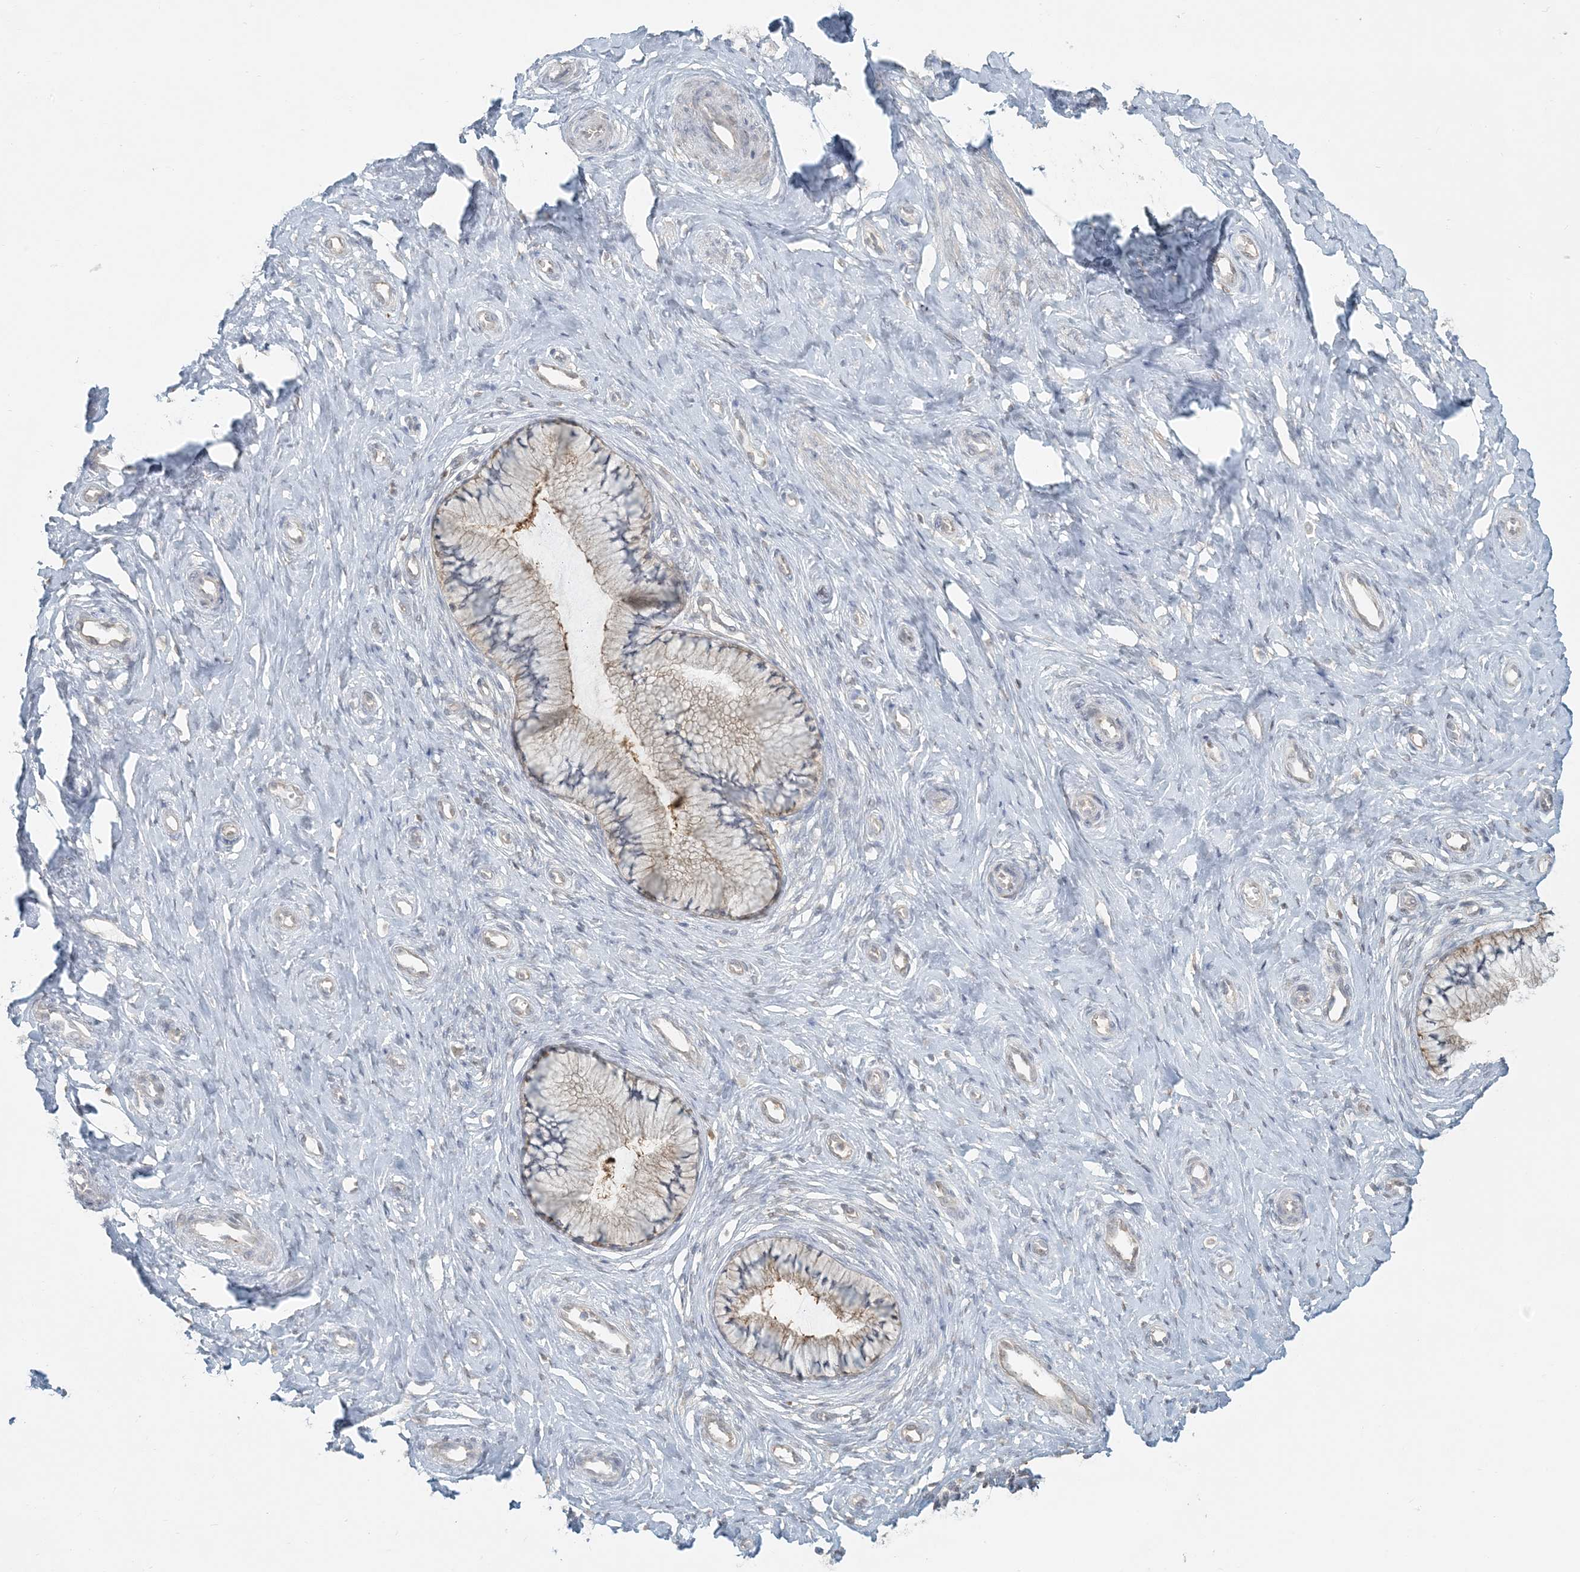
{"staining": {"intensity": "weak", "quantity": "<25%", "location": "cytoplasmic/membranous"}, "tissue": "cervix", "cell_type": "Glandular cells", "image_type": "normal", "snomed": [{"axis": "morphology", "description": "Normal tissue, NOS"}, {"axis": "topography", "description": "Cervix"}], "caption": "IHC image of unremarkable cervix: cervix stained with DAB (3,3'-diaminobenzidine) shows no significant protein staining in glandular cells.", "gene": "HACL1", "patient": {"sex": "female", "age": 36}}